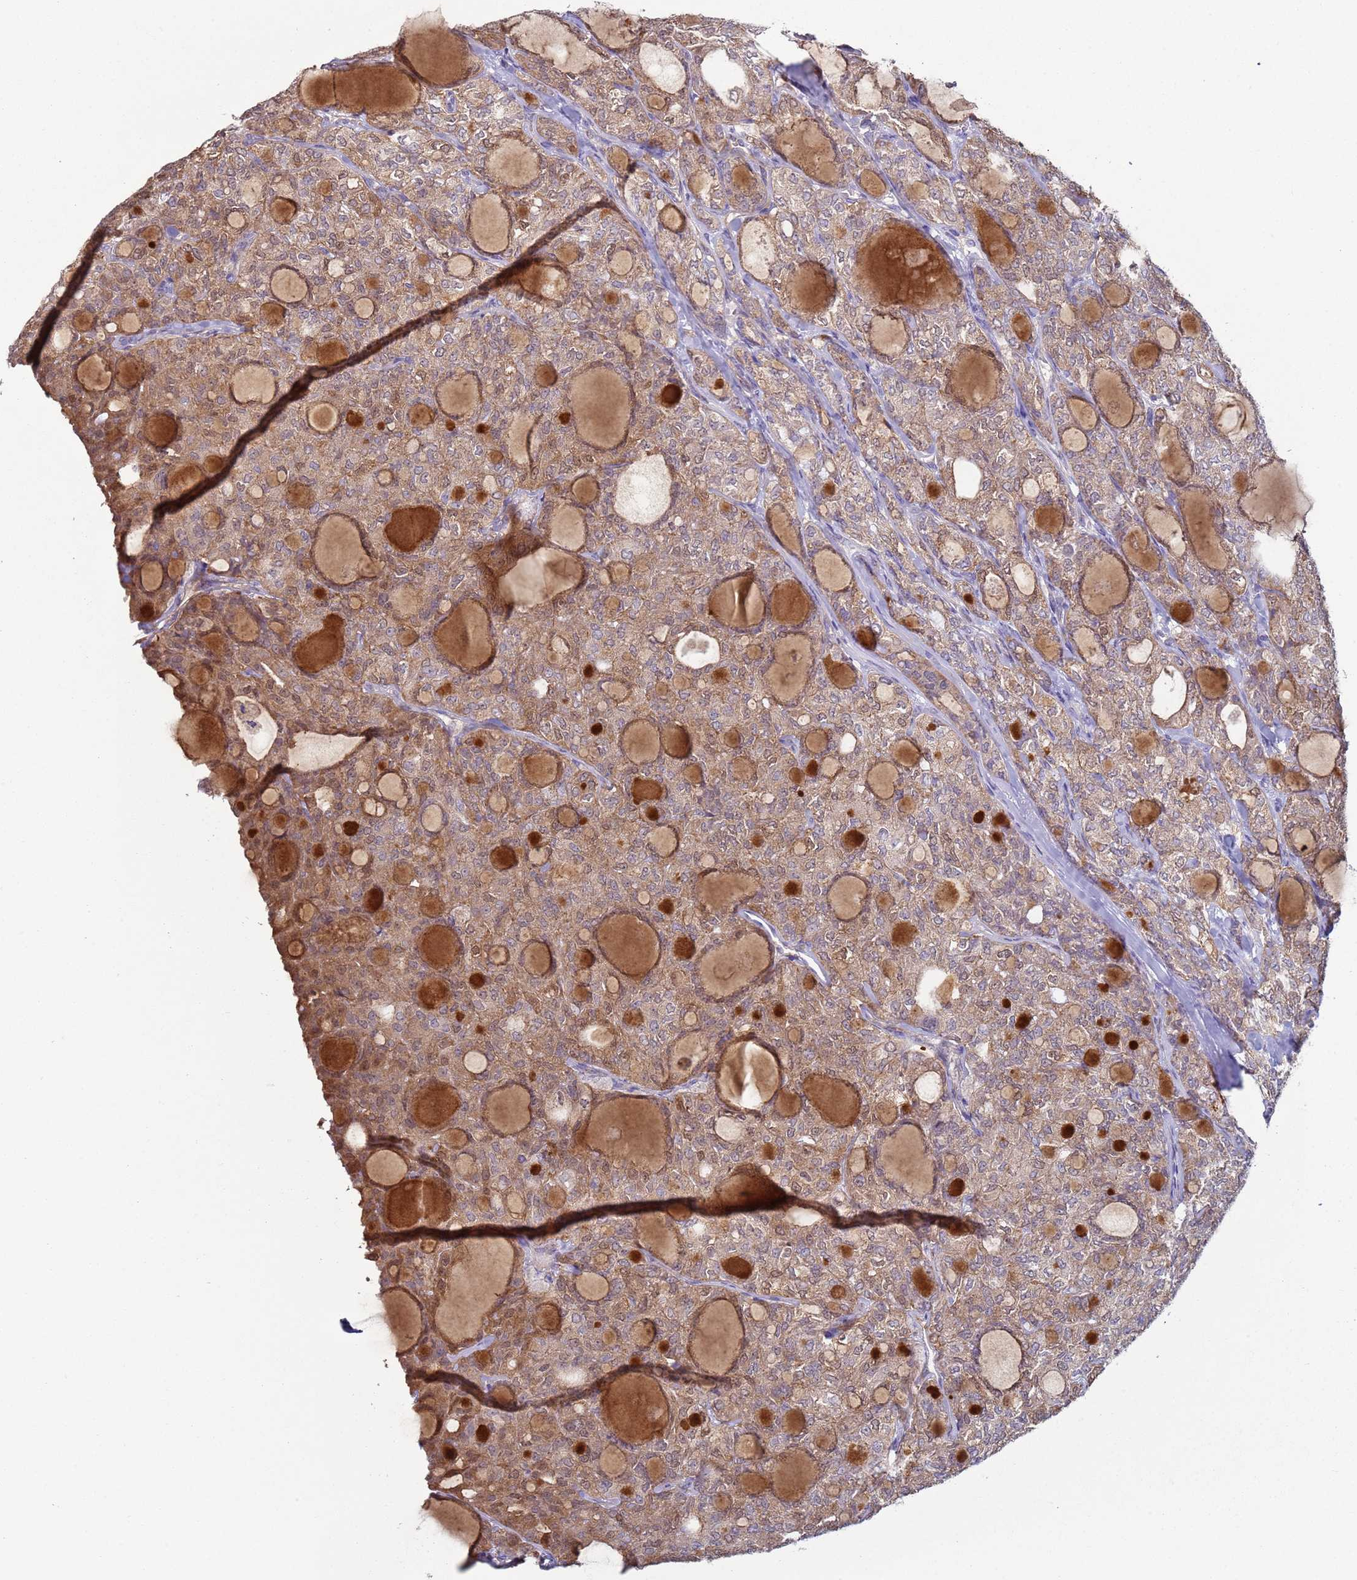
{"staining": {"intensity": "weak", "quantity": "25%-75%", "location": "cytoplasmic/membranous"}, "tissue": "thyroid cancer", "cell_type": "Tumor cells", "image_type": "cancer", "snomed": [{"axis": "morphology", "description": "Follicular adenoma carcinoma, NOS"}, {"axis": "topography", "description": "Thyroid gland"}], "caption": "Brown immunohistochemical staining in follicular adenoma carcinoma (thyroid) demonstrates weak cytoplasmic/membranous positivity in approximately 25%-75% of tumor cells. Using DAB (brown) and hematoxylin (blue) stains, captured at high magnification using brightfield microscopy.", "gene": "DIP2B", "patient": {"sex": "male", "age": 75}}